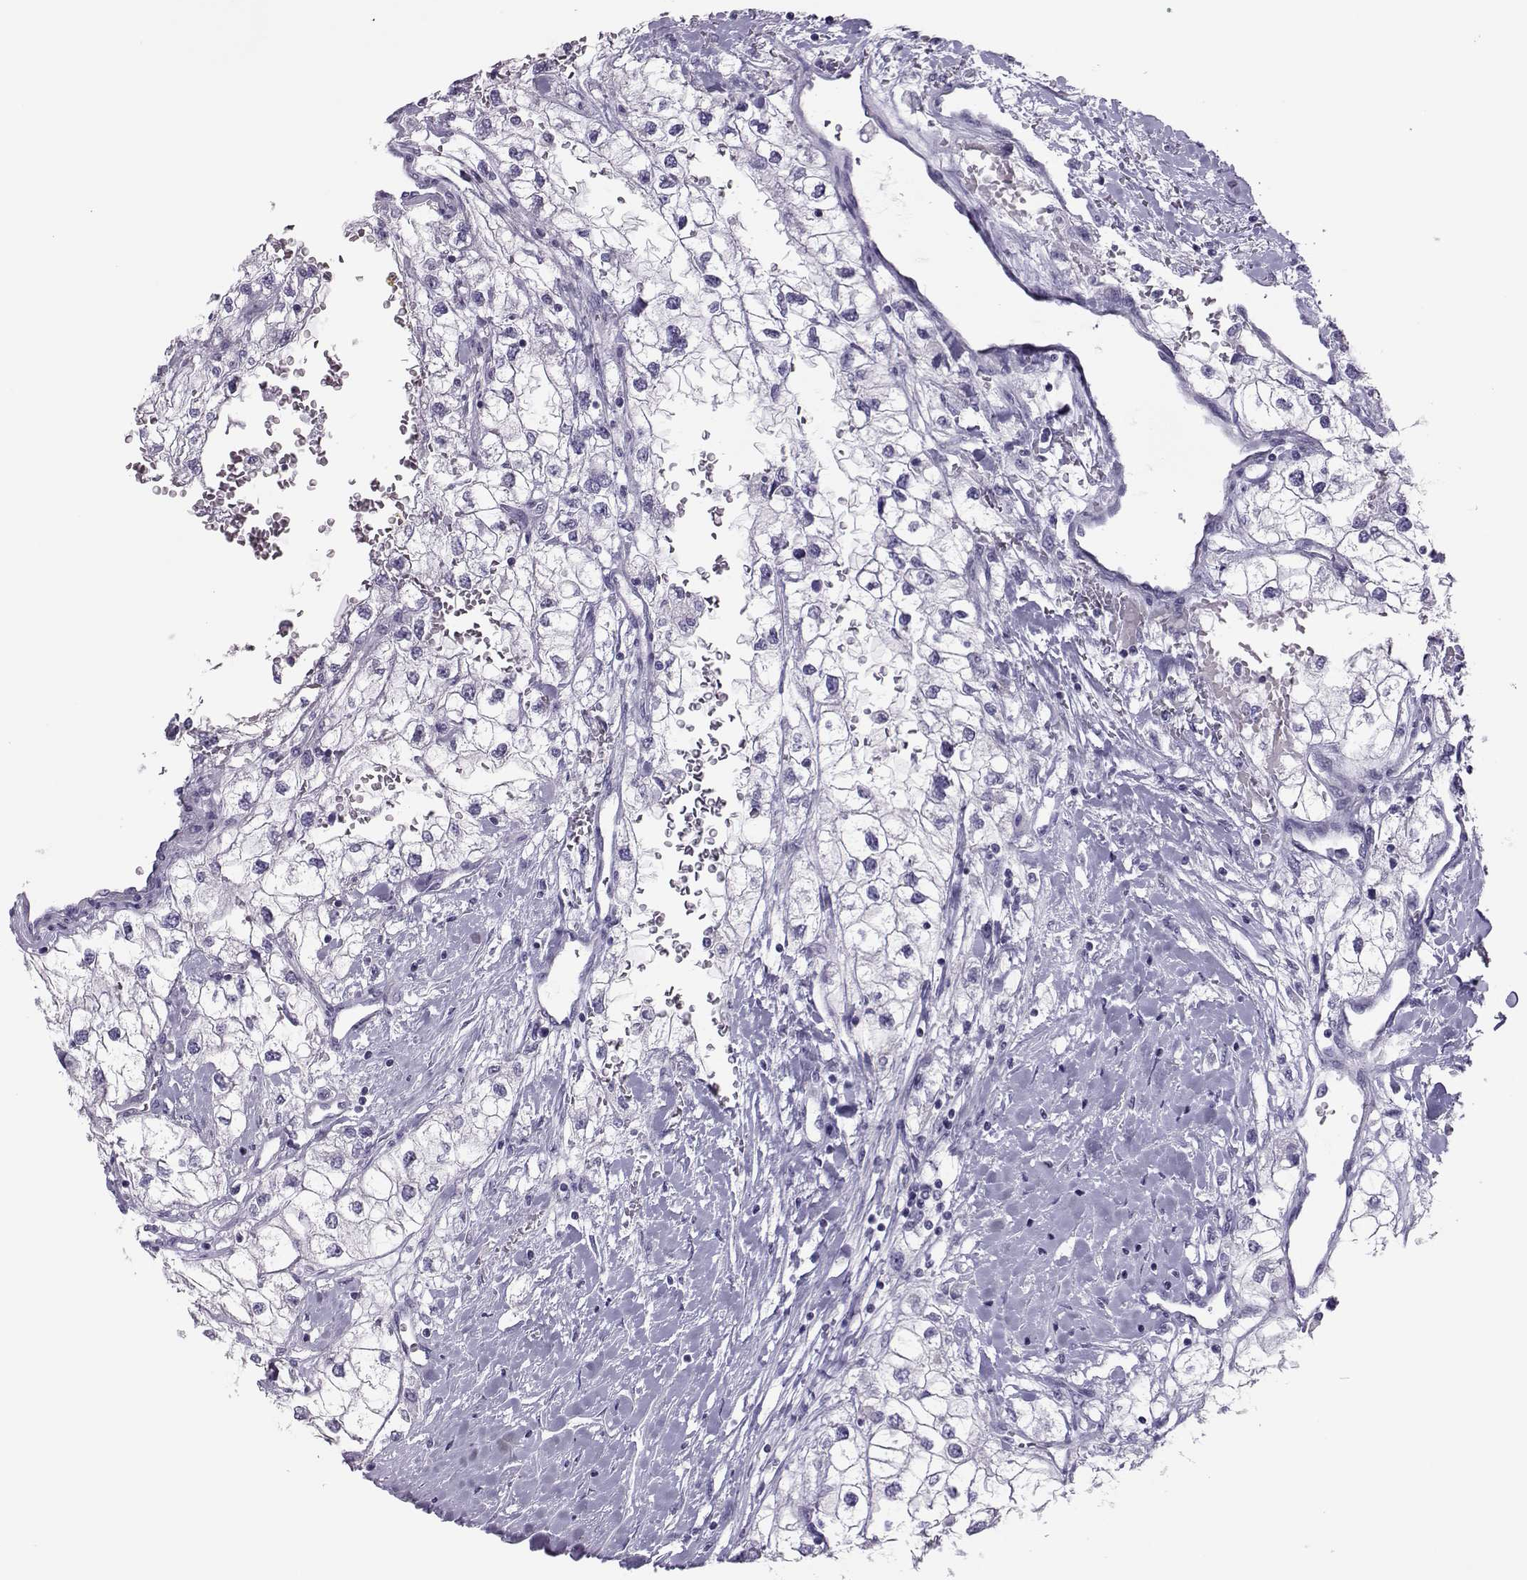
{"staining": {"intensity": "negative", "quantity": "none", "location": "none"}, "tissue": "renal cancer", "cell_type": "Tumor cells", "image_type": "cancer", "snomed": [{"axis": "morphology", "description": "Adenocarcinoma, NOS"}, {"axis": "topography", "description": "Kidney"}], "caption": "This is an immunohistochemistry (IHC) histopathology image of human renal cancer (adenocarcinoma). There is no positivity in tumor cells.", "gene": "TRPM7", "patient": {"sex": "male", "age": 59}}